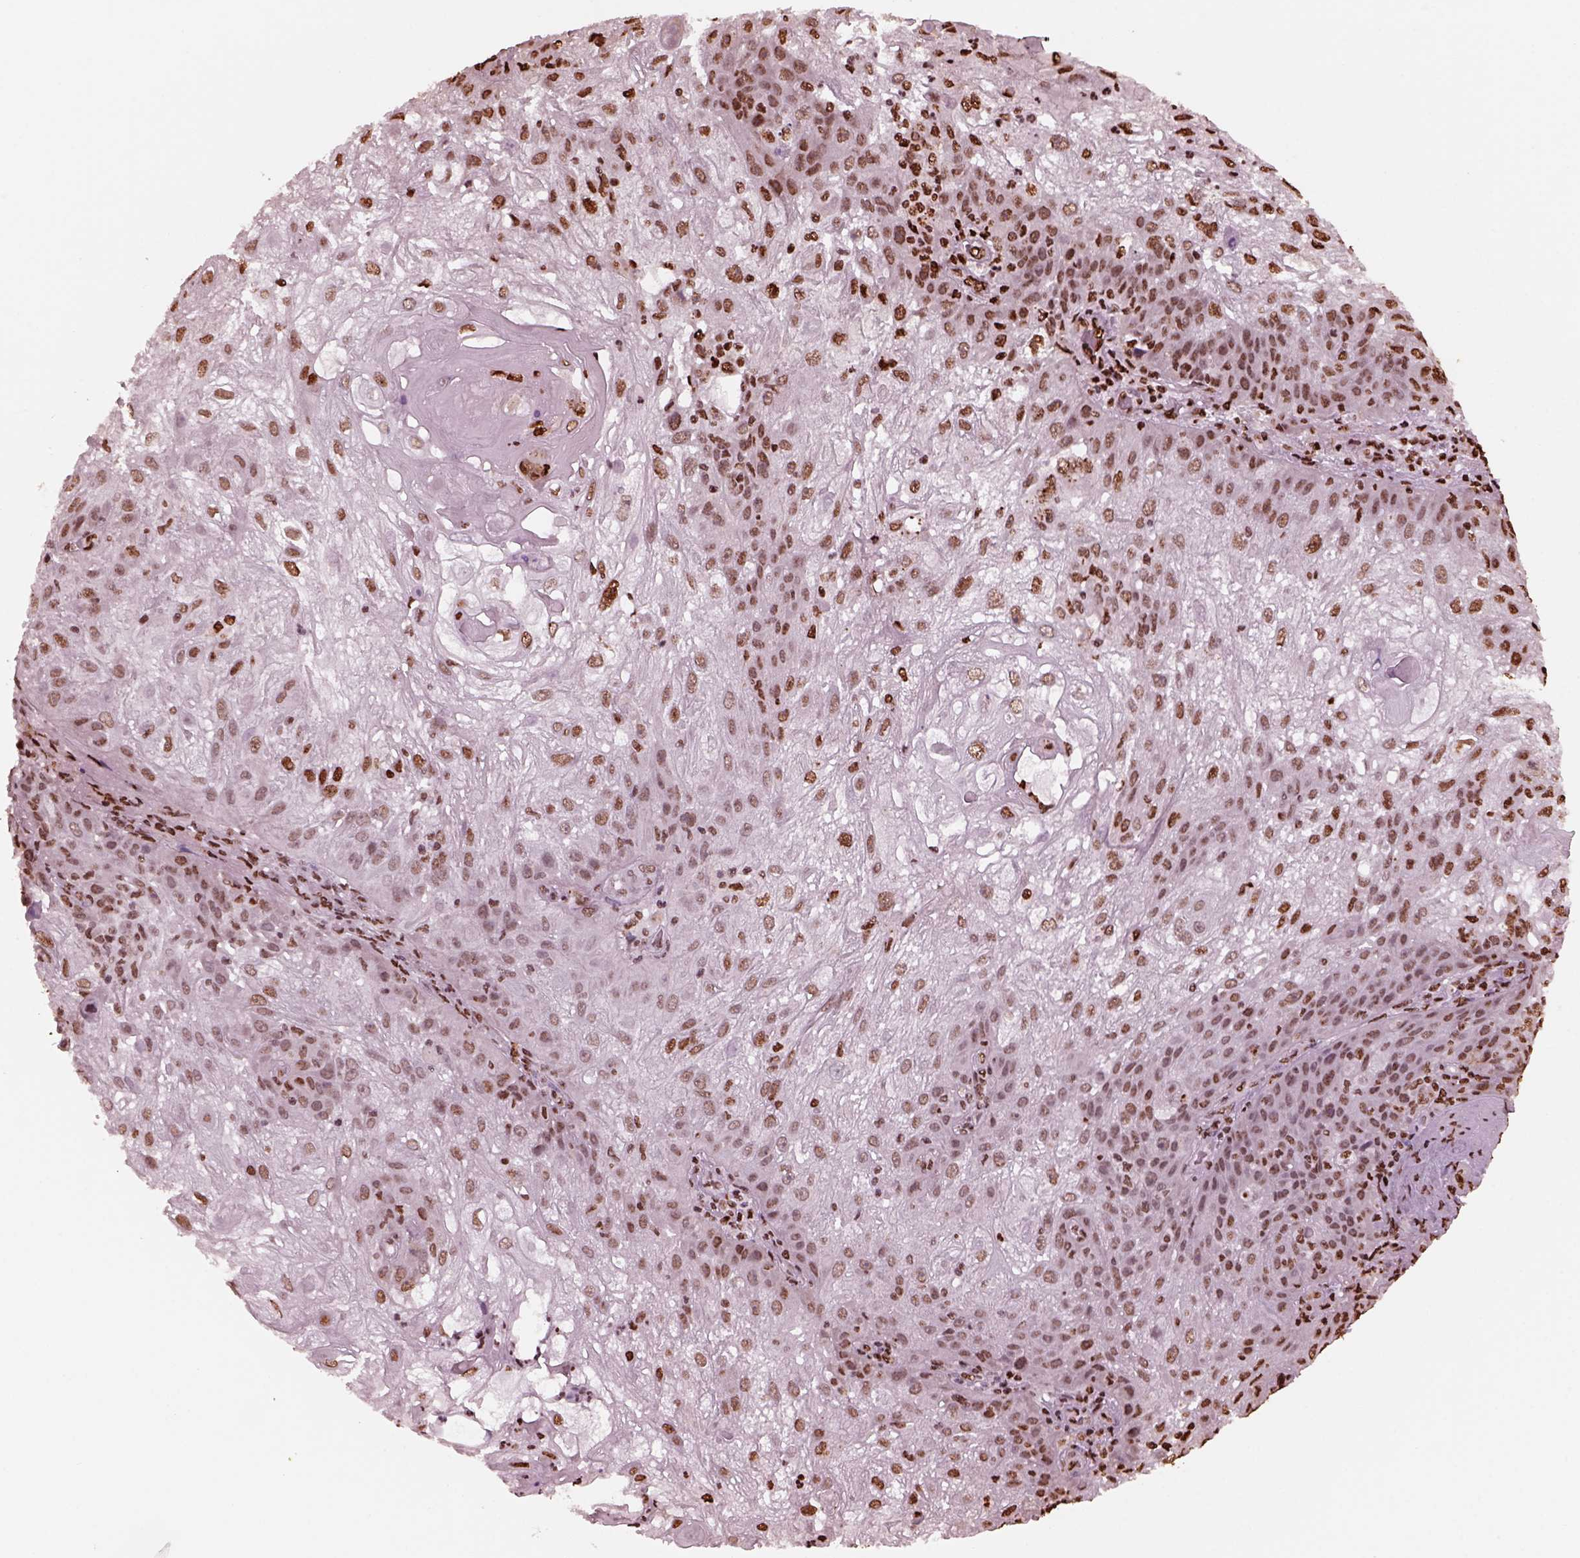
{"staining": {"intensity": "moderate", "quantity": "25%-75%", "location": "nuclear"}, "tissue": "skin cancer", "cell_type": "Tumor cells", "image_type": "cancer", "snomed": [{"axis": "morphology", "description": "Normal tissue, NOS"}, {"axis": "morphology", "description": "Squamous cell carcinoma, NOS"}, {"axis": "topography", "description": "Skin"}], "caption": "This image exhibits skin squamous cell carcinoma stained with immunohistochemistry (IHC) to label a protein in brown. The nuclear of tumor cells show moderate positivity for the protein. Nuclei are counter-stained blue.", "gene": "NSD1", "patient": {"sex": "female", "age": 83}}